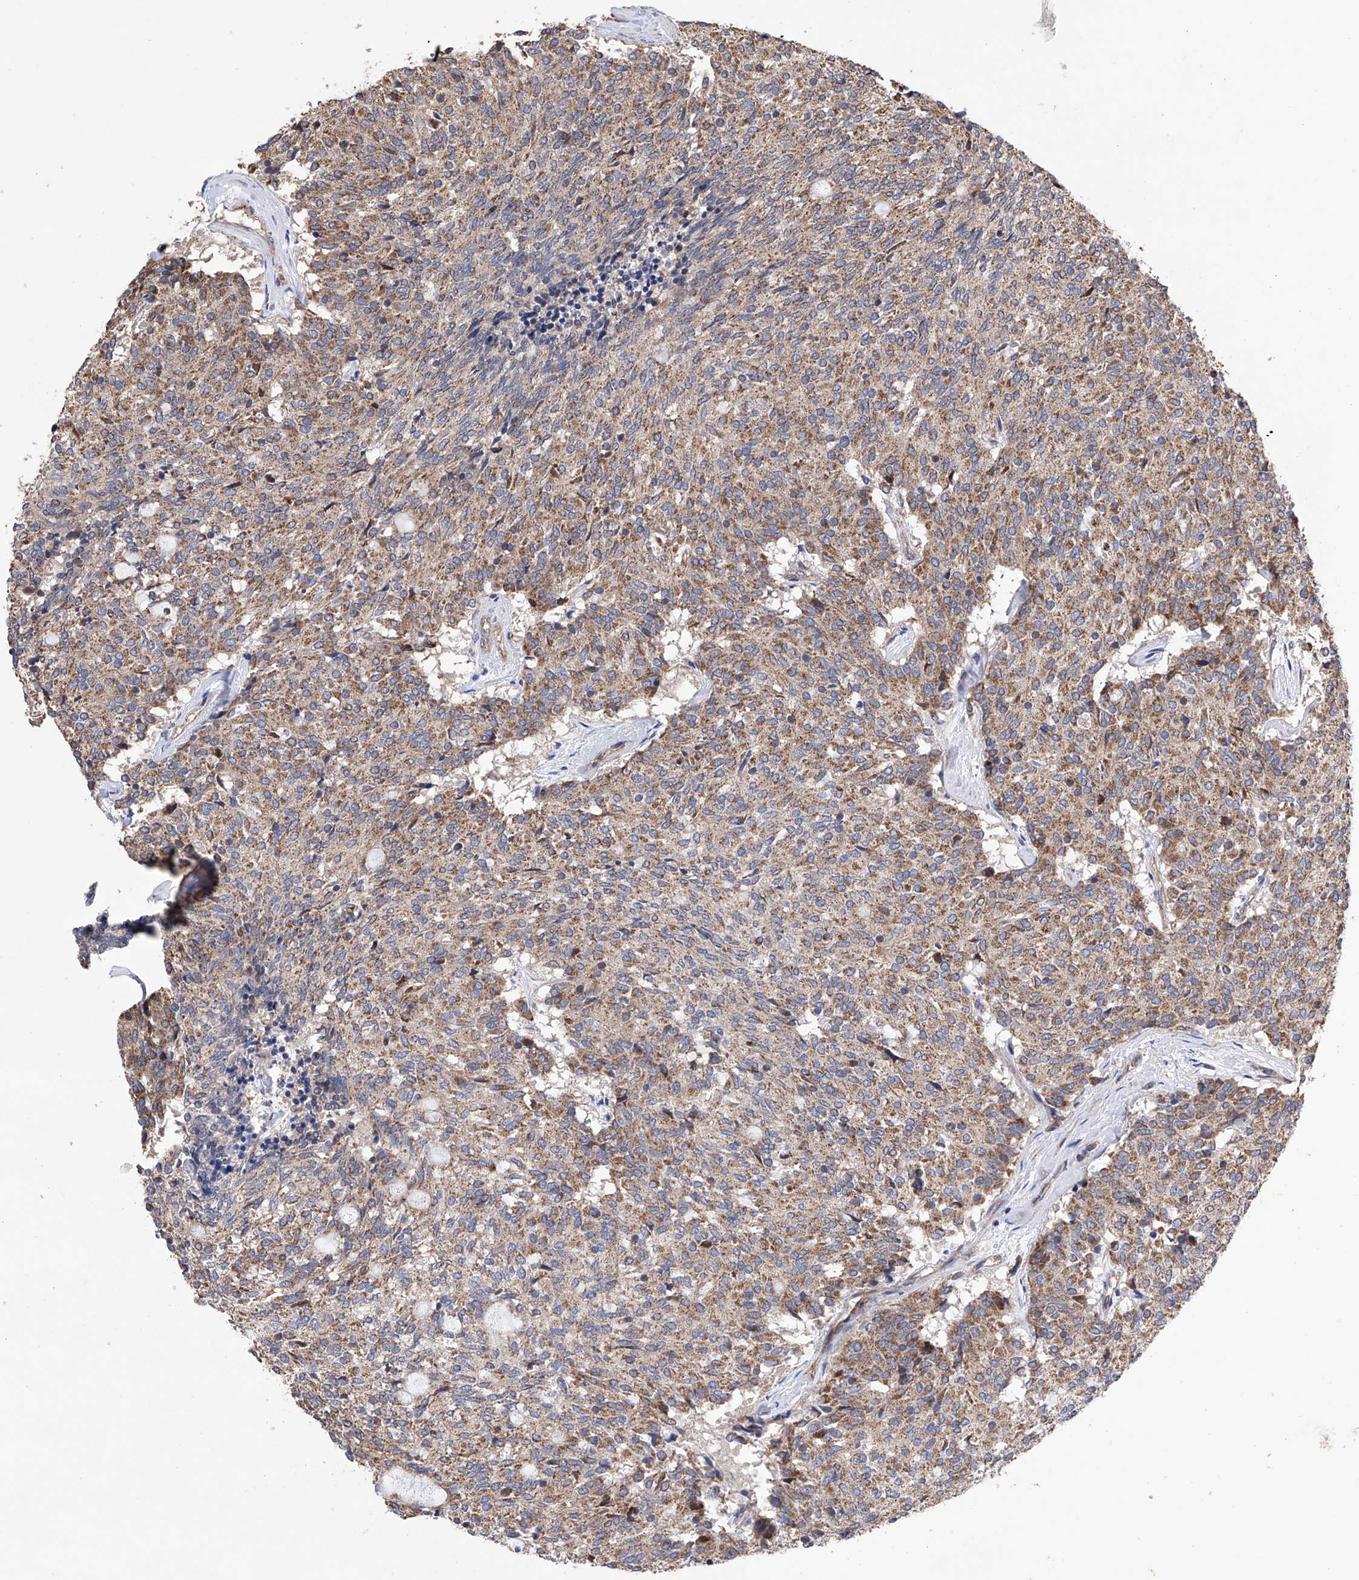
{"staining": {"intensity": "moderate", "quantity": ">75%", "location": "cytoplasmic/membranous"}, "tissue": "carcinoid", "cell_type": "Tumor cells", "image_type": "cancer", "snomed": [{"axis": "morphology", "description": "Carcinoid, malignant, NOS"}, {"axis": "topography", "description": "Pancreas"}], "caption": "Malignant carcinoid stained for a protein (brown) exhibits moderate cytoplasmic/membranous positive staining in about >75% of tumor cells.", "gene": "EFCAB2", "patient": {"sex": "female", "age": 54}}